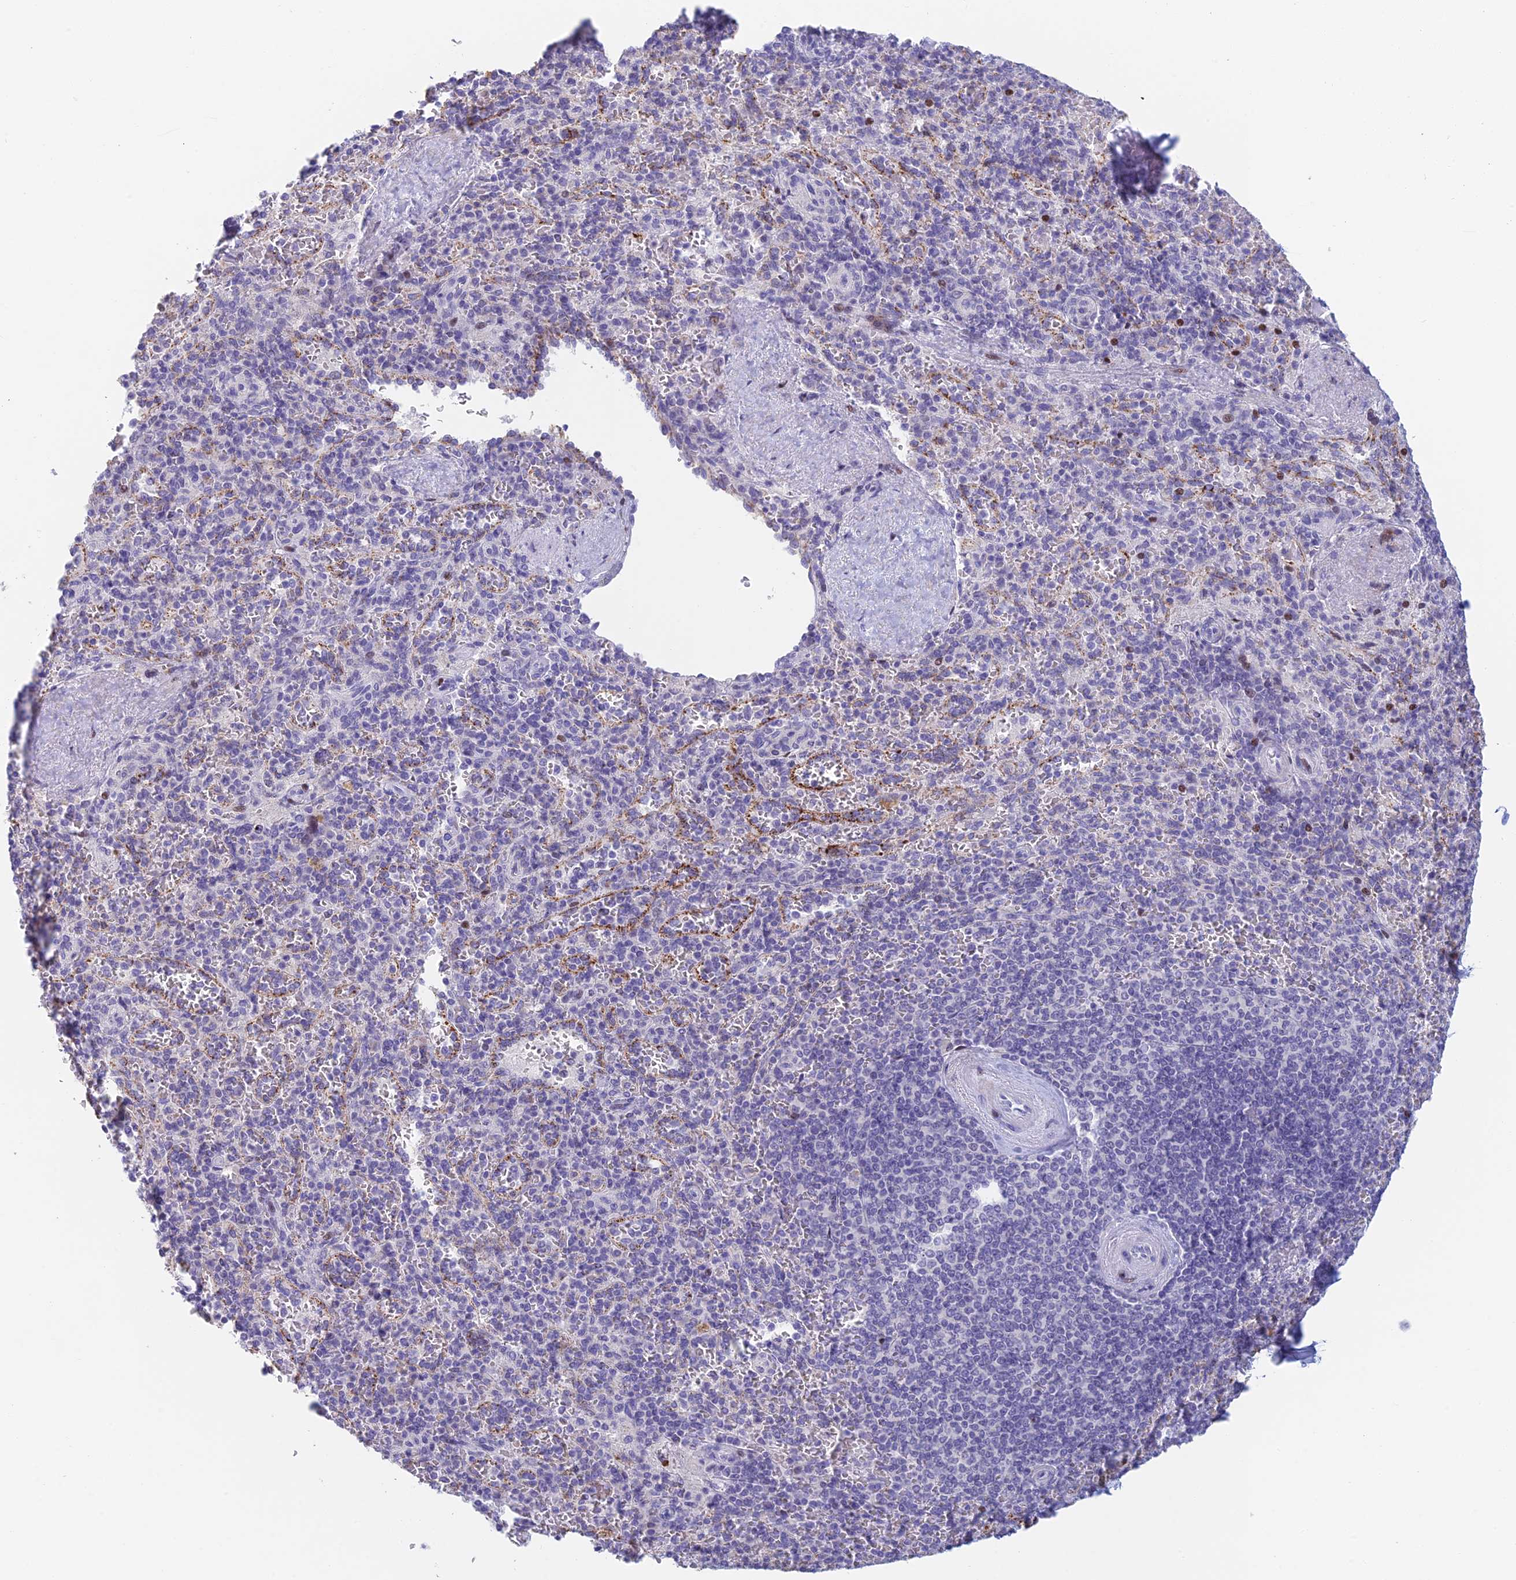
{"staining": {"intensity": "negative", "quantity": "none", "location": "none"}, "tissue": "spleen", "cell_type": "Cells in red pulp", "image_type": "normal", "snomed": [{"axis": "morphology", "description": "Normal tissue, NOS"}, {"axis": "topography", "description": "Spleen"}], "caption": "This micrograph is of normal spleen stained with immunohistochemistry to label a protein in brown with the nuclei are counter-stained blue. There is no expression in cells in red pulp.", "gene": "REXO5", "patient": {"sex": "male", "age": 82}}